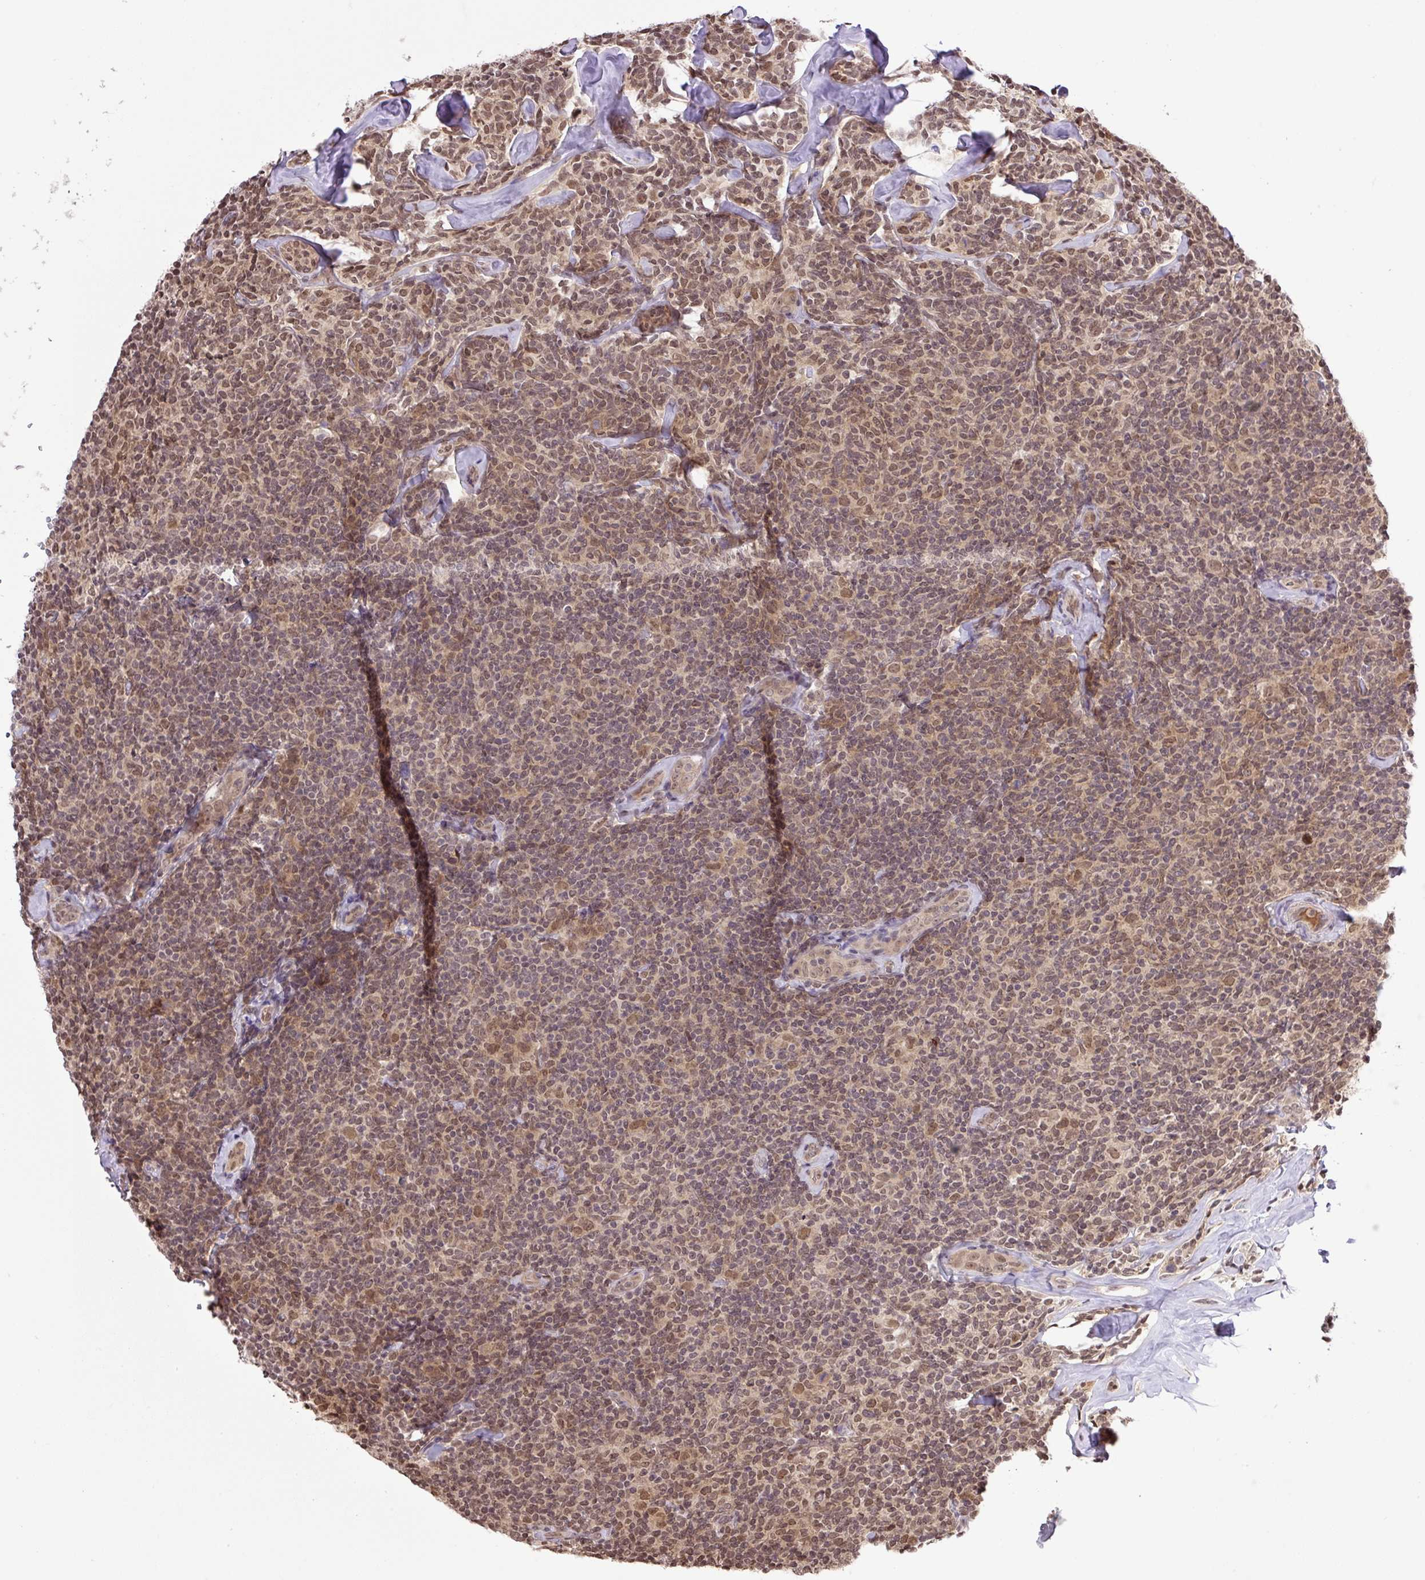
{"staining": {"intensity": "moderate", "quantity": "25%-75%", "location": "nuclear"}, "tissue": "lymphoma", "cell_type": "Tumor cells", "image_type": "cancer", "snomed": [{"axis": "morphology", "description": "Malignant lymphoma, non-Hodgkin's type, Low grade"}, {"axis": "topography", "description": "Lymph node"}], "caption": "Low-grade malignant lymphoma, non-Hodgkin's type stained with a protein marker shows moderate staining in tumor cells.", "gene": "SGTA", "patient": {"sex": "female", "age": 56}}